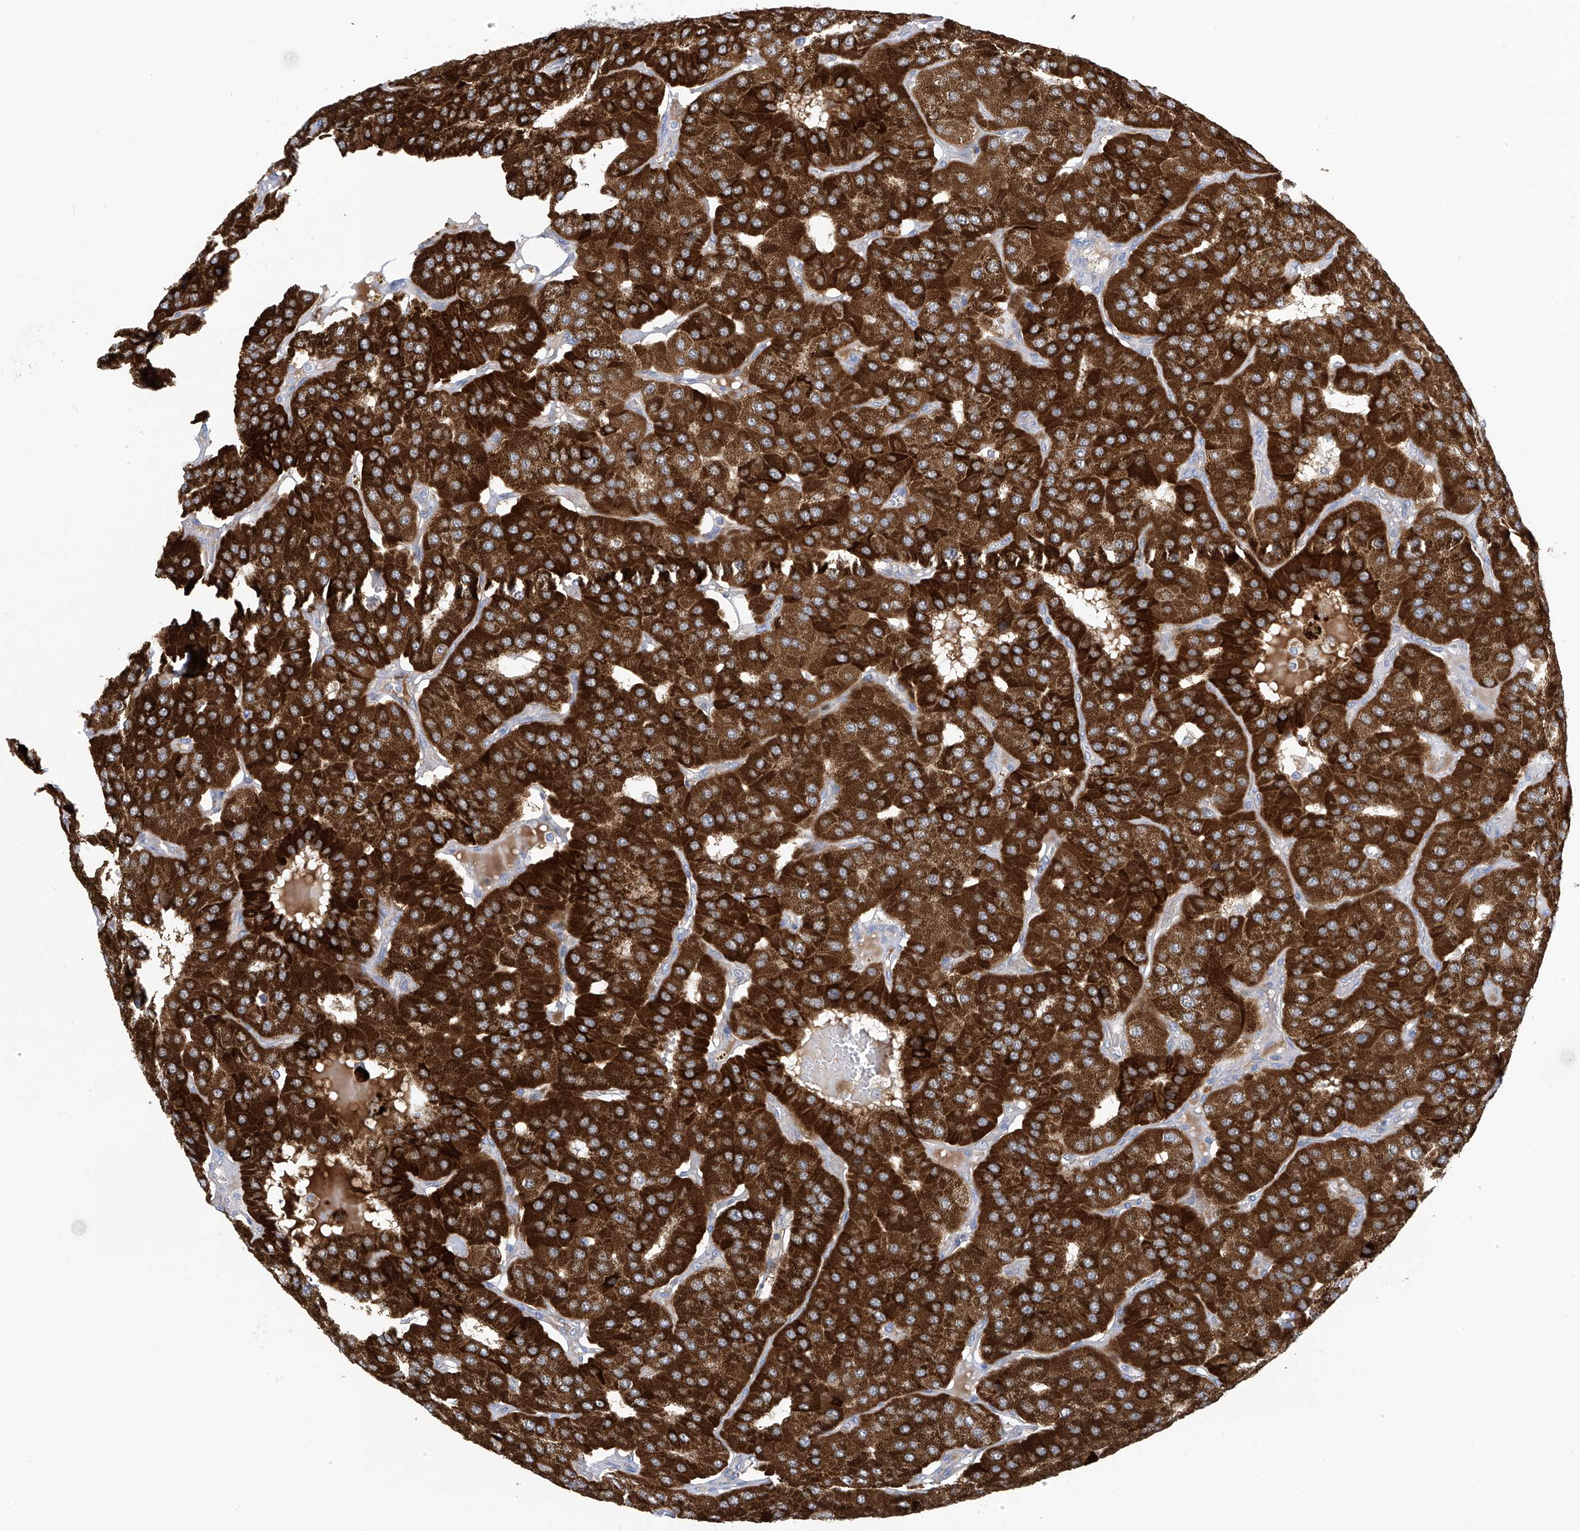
{"staining": {"intensity": "strong", "quantity": ">75%", "location": "cytoplasmic/membranous"}, "tissue": "parathyroid gland", "cell_type": "Glandular cells", "image_type": "normal", "snomed": [{"axis": "morphology", "description": "Normal tissue, NOS"}, {"axis": "morphology", "description": "Adenoma, NOS"}, {"axis": "topography", "description": "Parathyroid gland"}], "caption": "Benign parathyroid gland exhibits strong cytoplasmic/membranous positivity in about >75% of glandular cells, visualized by immunohistochemistry. (Brightfield microscopy of DAB IHC at high magnification).", "gene": "IBA57", "patient": {"sex": "female", "age": 86}}